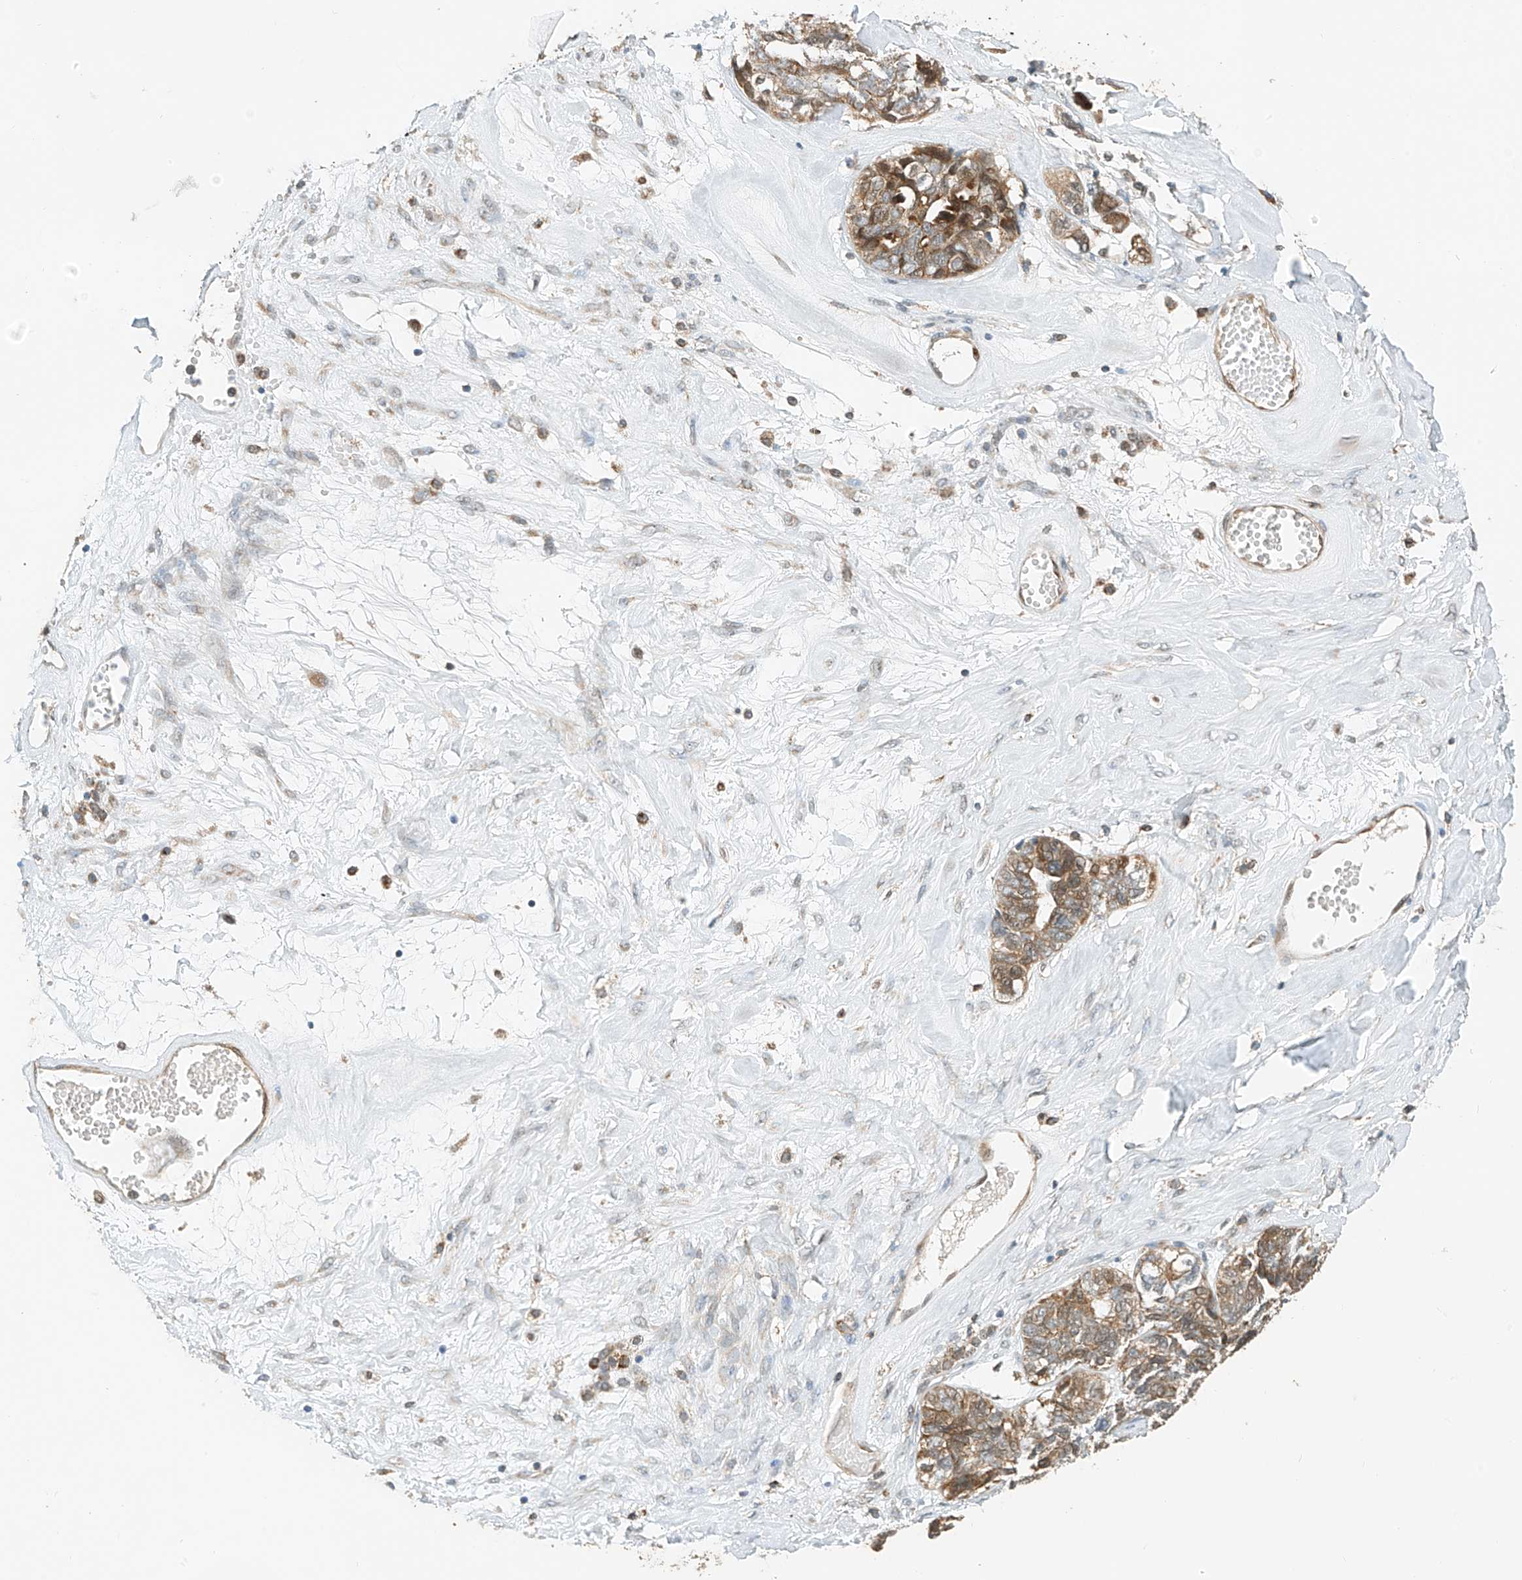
{"staining": {"intensity": "strong", "quantity": ">75%", "location": "cytoplasmic/membranous"}, "tissue": "ovarian cancer", "cell_type": "Tumor cells", "image_type": "cancer", "snomed": [{"axis": "morphology", "description": "Cystadenocarcinoma, serous, NOS"}, {"axis": "topography", "description": "Ovary"}], "caption": "Serous cystadenocarcinoma (ovarian) stained with a protein marker demonstrates strong staining in tumor cells.", "gene": "PPA2", "patient": {"sex": "female", "age": 79}}